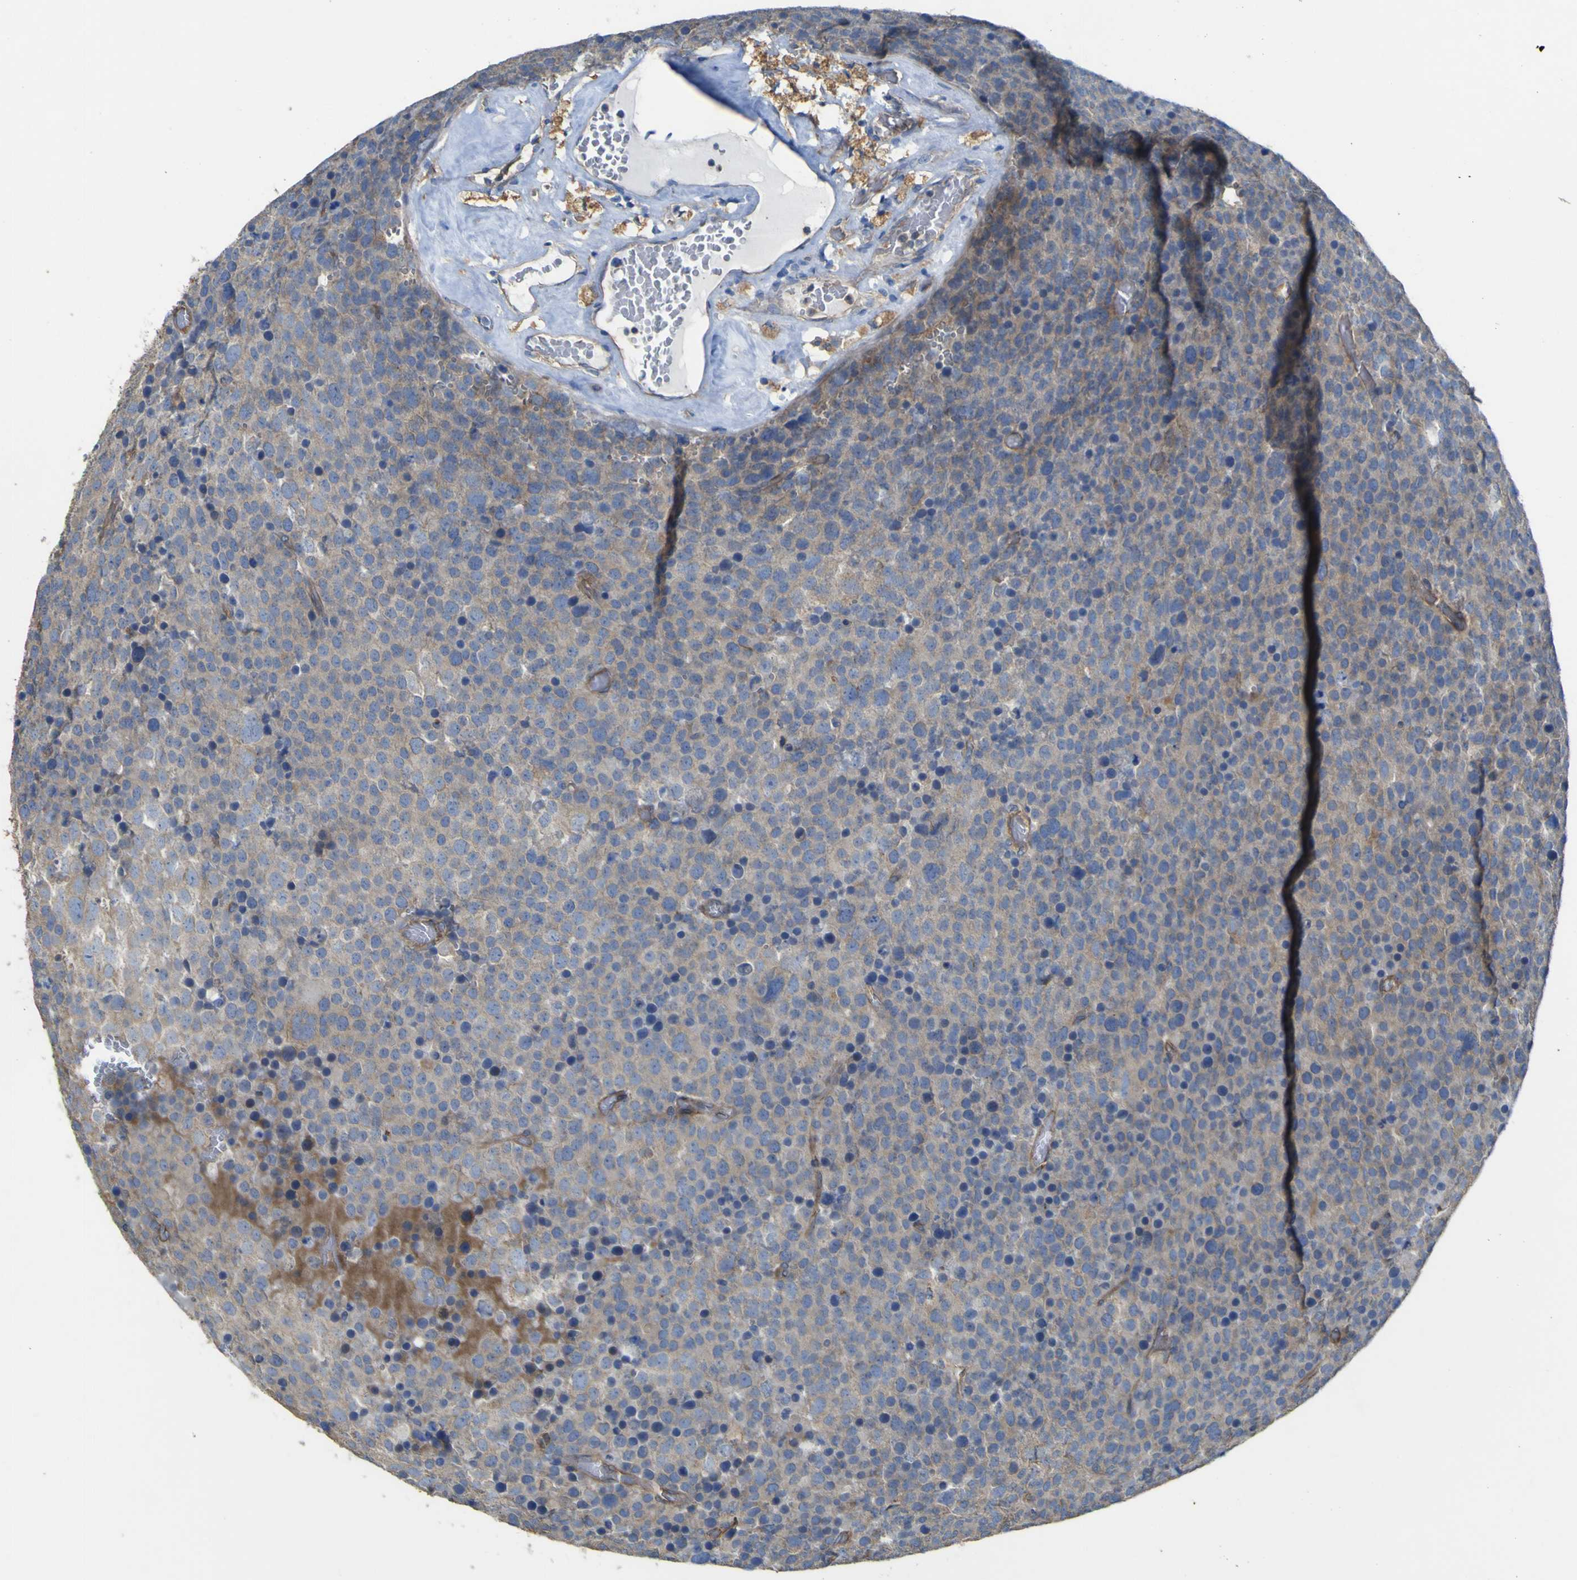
{"staining": {"intensity": "weak", "quantity": ">75%", "location": "cytoplasmic/membranous"}, "tissue": "testis cancer", "cell_type": "Tumor cells", "image_type": "cancer", "snomed": [{"axis": "morphology", "description": "Seminoma, NOS"}, {"axis": "topography", "description": "Testis"}], "caption": "Weak cytoplasmic/membranous protein positivity is identified in about >75% of tumor cells in testis seminoma.", "gene": "TNFSF15", "patient": {"sex": "male", "age": 71}}